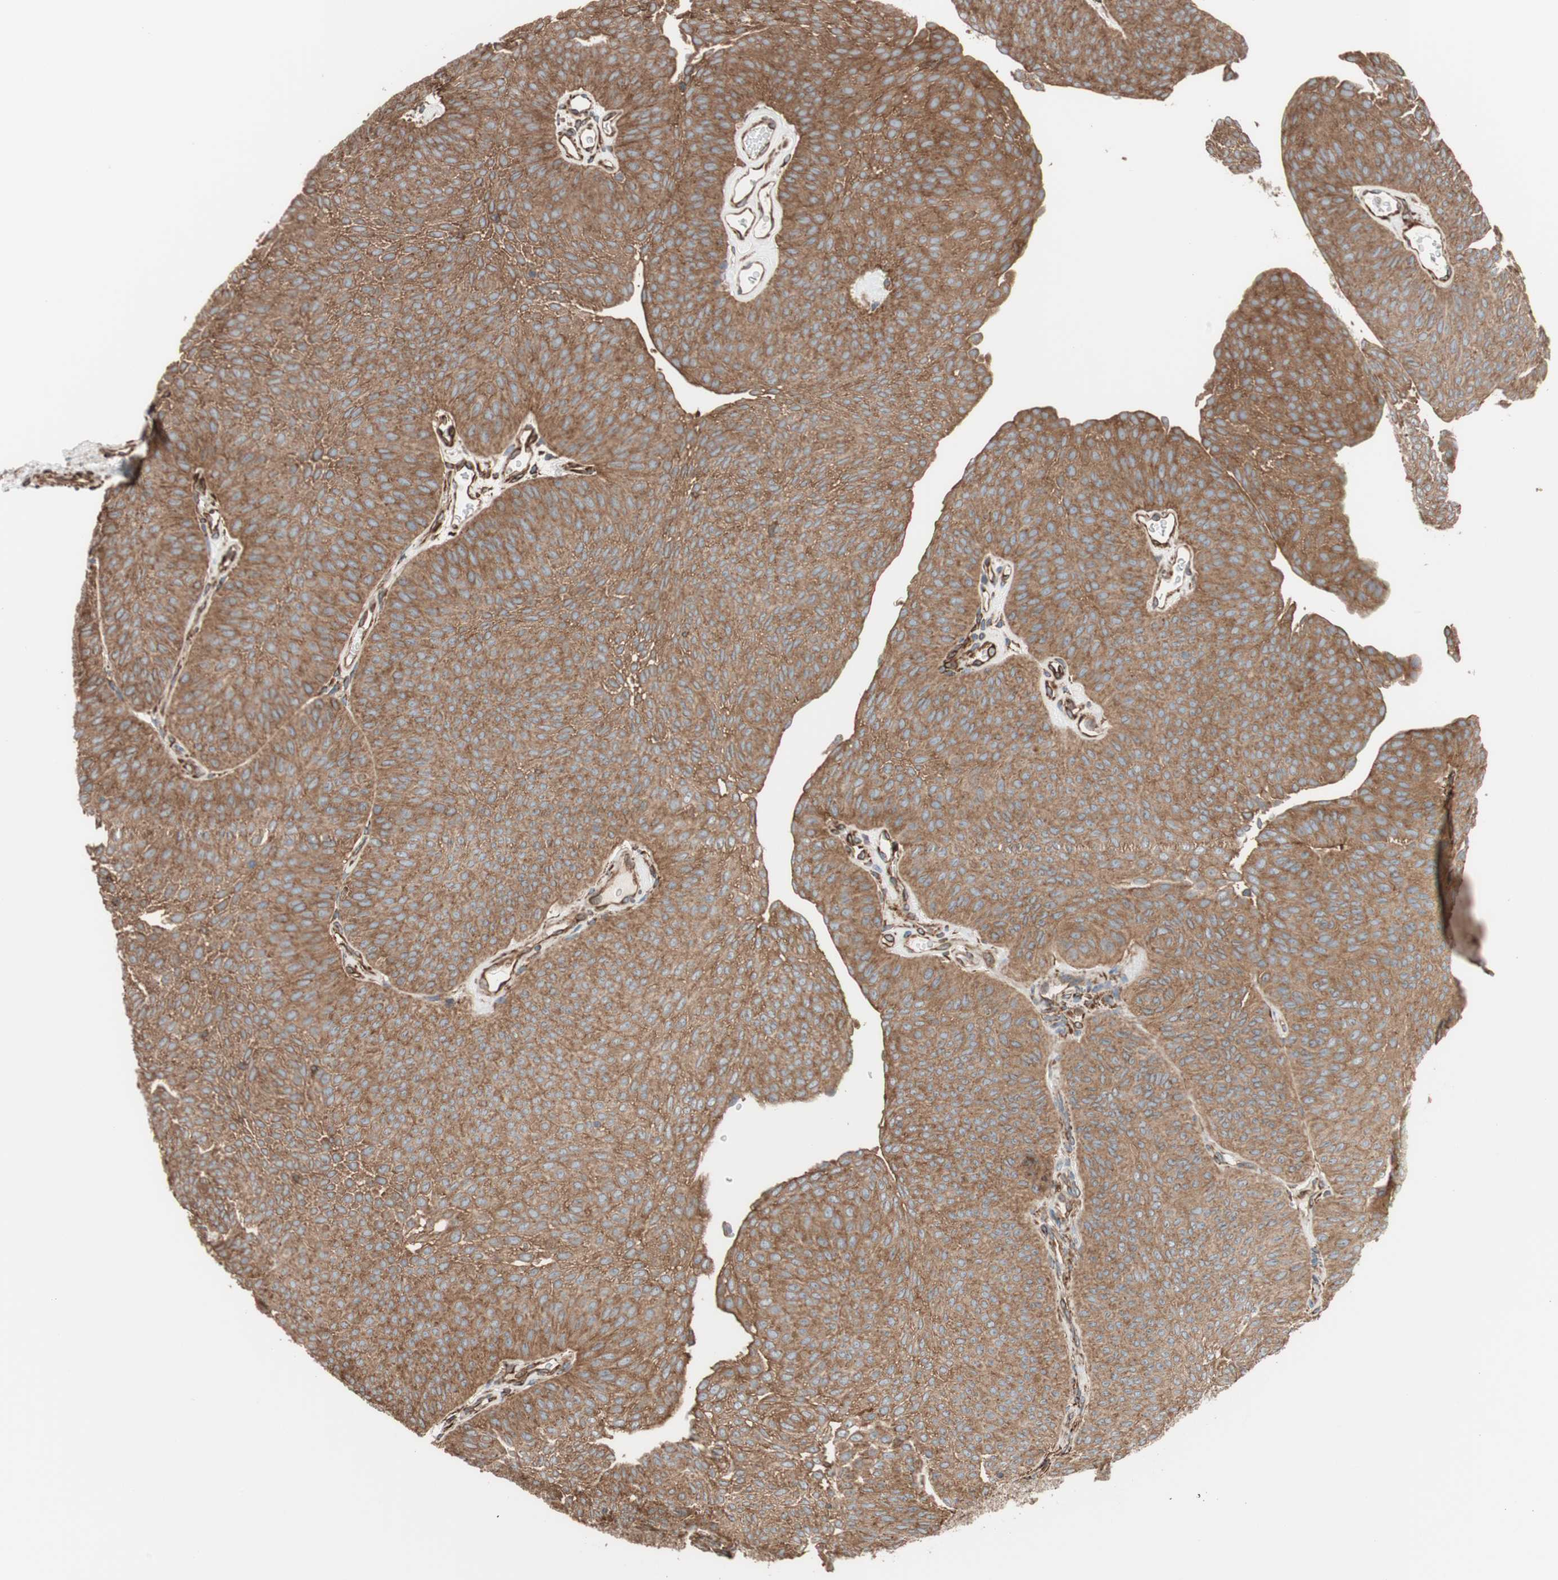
{"staining": {"intensity": "strong", "quantity": ">75%", "location": "cytoplasmic/membranous"}, "tissue": "urothelial cancer", "cell_type": "Tumor cells", "image_type": "cancer", "snomed": [{"axis": "morphology", "description": "Urothelial carcinoma, Low grade"}, {"axis": "topography", "description": "Urinary bladder"}], "caption": "Immunohistochemistry of human urothelial cancer displays high levels of strong cytoplasmic/membranous positivity in approximately >75% of tumor cells. (DAB IHC, brown staining for protein, blue staining for nuclei).", "gene": "GPSM2", "patient": {"sex": "female", "age": 60}}